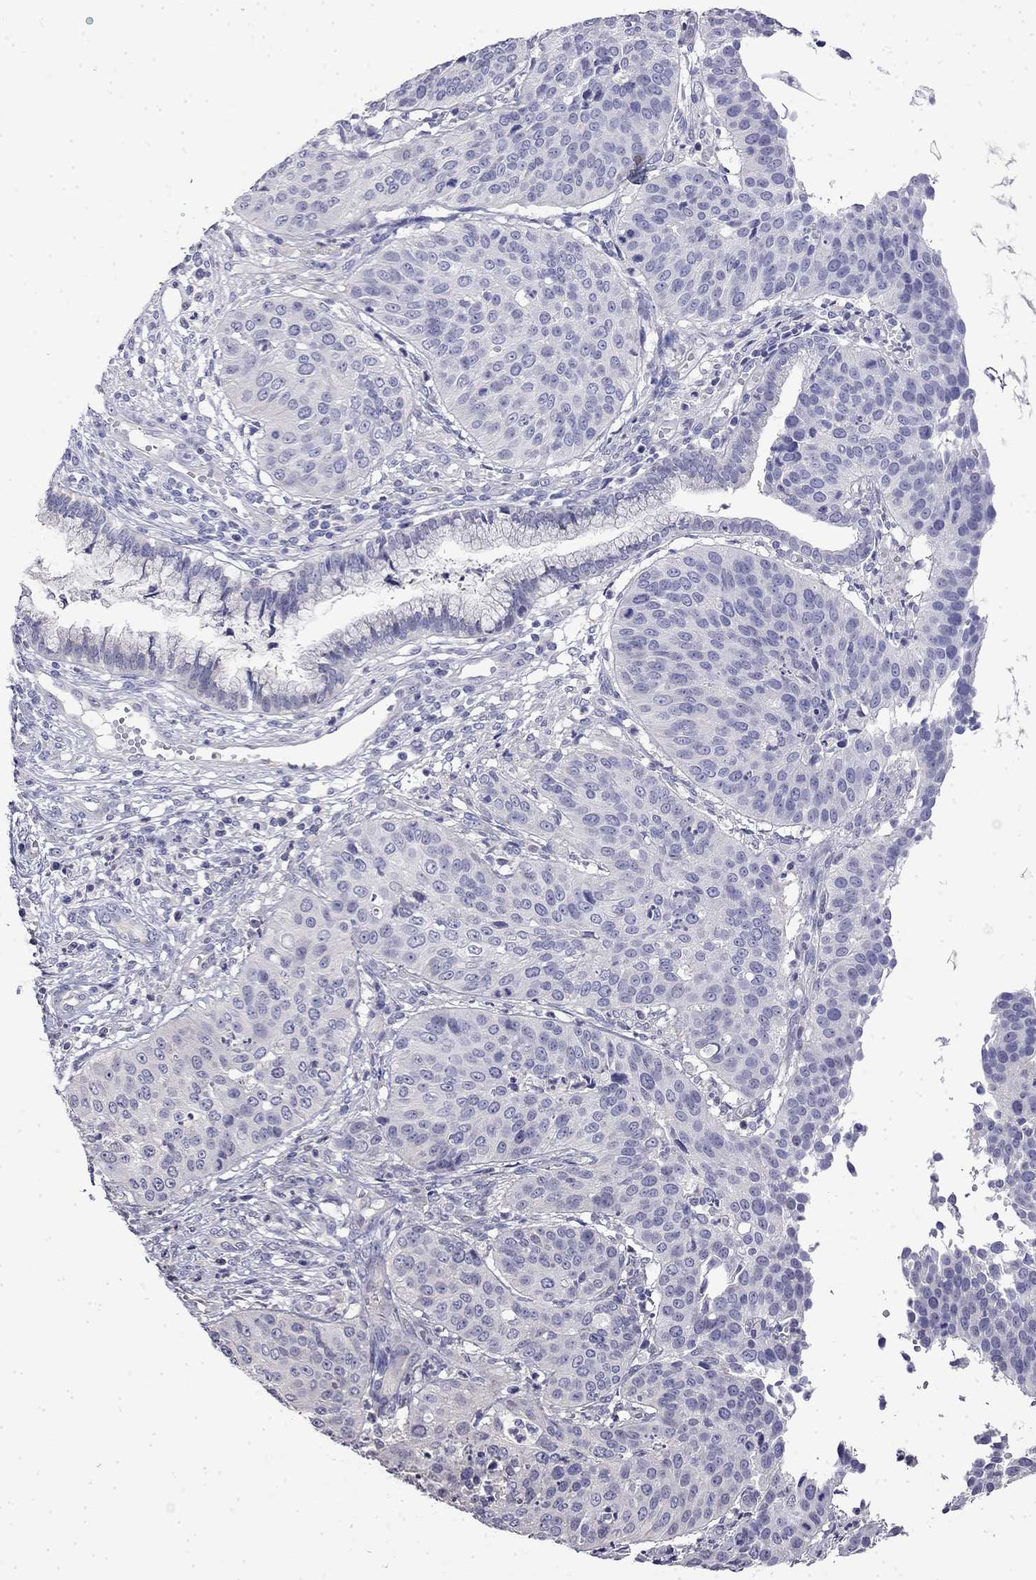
{"staining": {"intensity": "negative", "quantity": "none", "location": "none"}, "tissue": "cervical cancer", "cell_type": "Tumor cells", "image_type": "cancer", "snomed": [{"axis": "morphology", "description": "Normal tissue, NOS"}, {"axis": "morphology", "description": "Squamous cell carcinoma, NOS"}, {"axis": "topography", "description": "Cervix"}], "caption": "There is no significant positivity in tumor cells of squamous cell carcinoma (cervical).", "gene": "GUCA1B", "patient": {"sex": "female", "age": 39}}